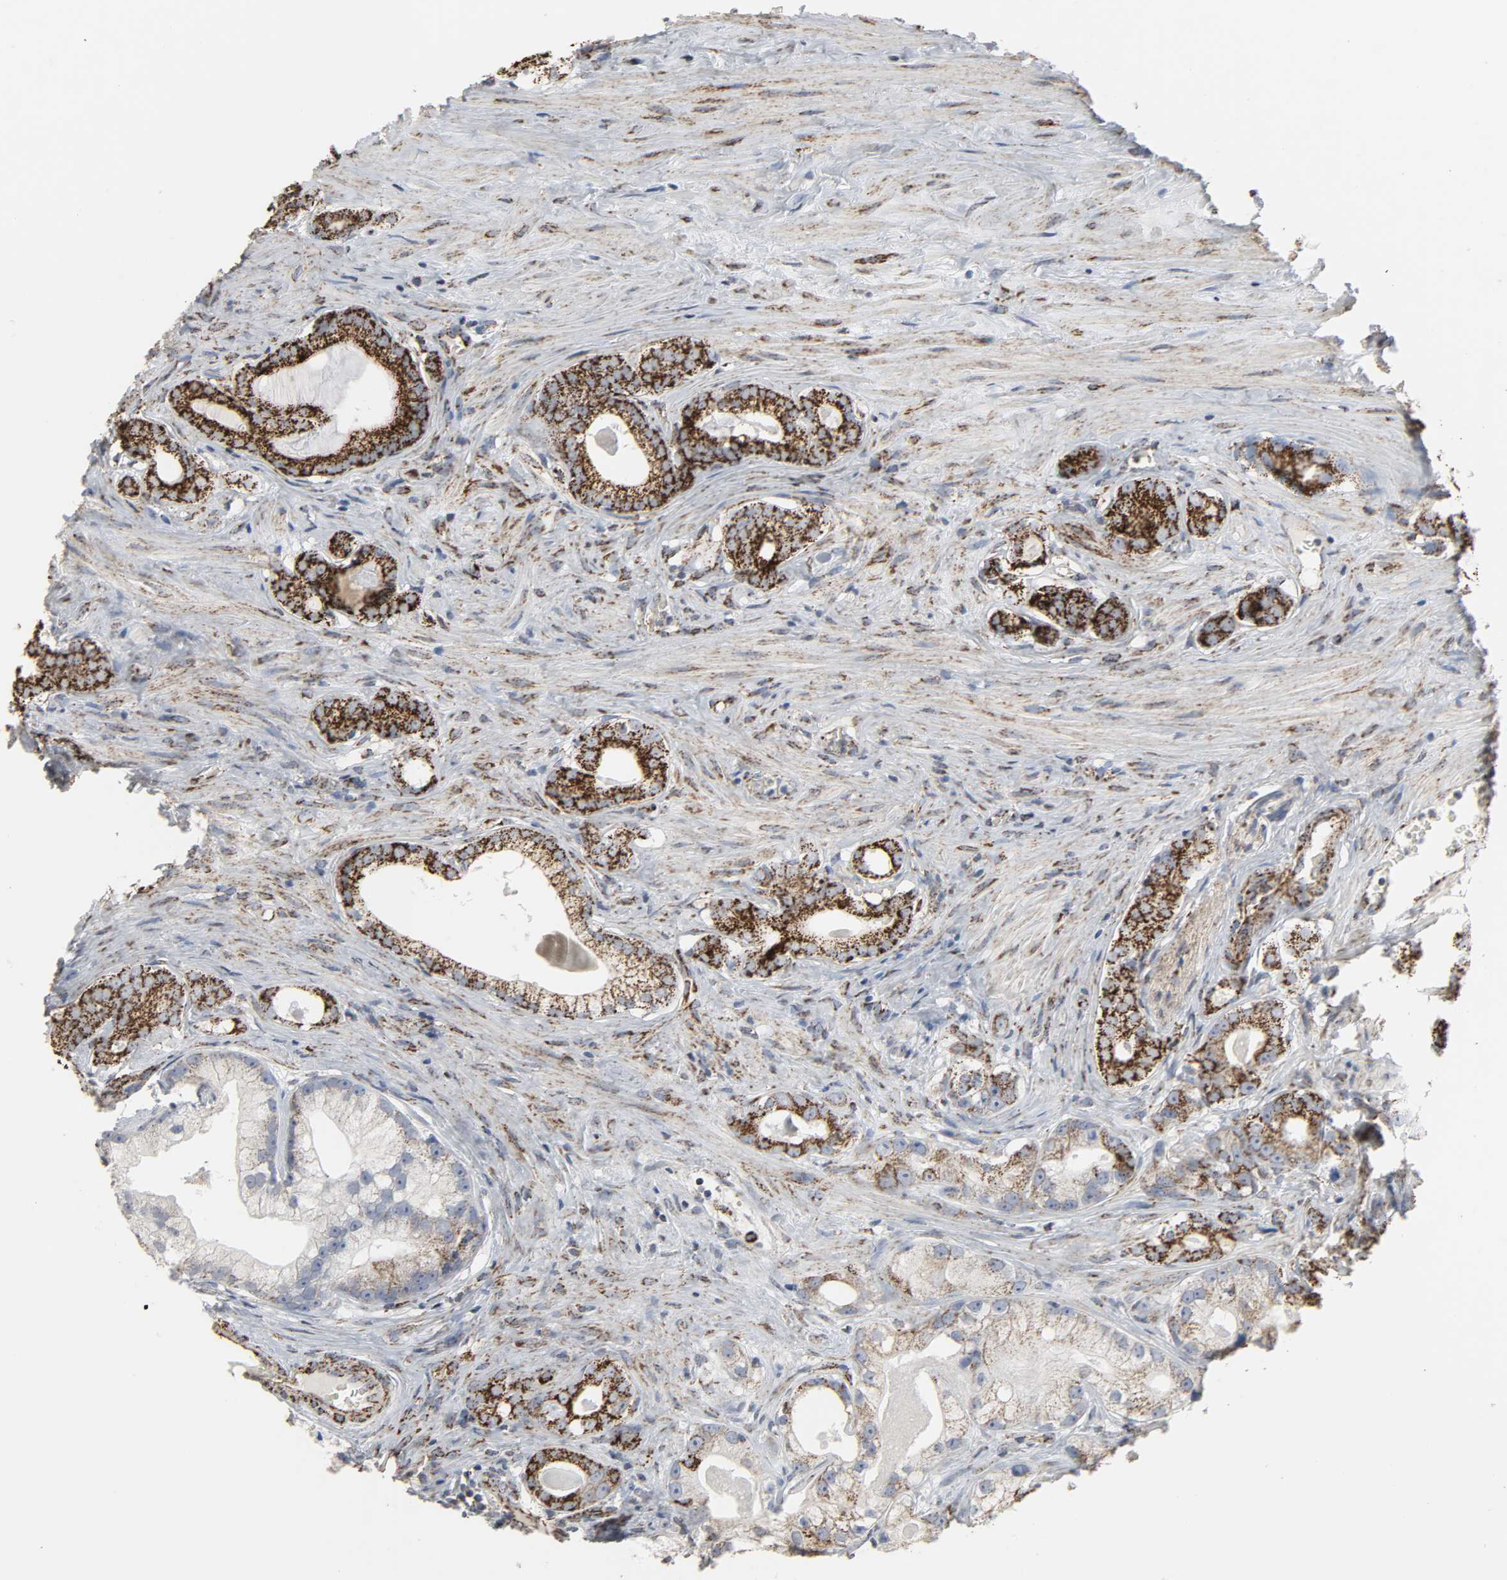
{"staining": {"intensity": "strong", "quantity": "25%-75%", "location": "cytoplasmic/membranous"}, "tissue": "prostate cancer", "cell_type": "Tumor cells", "image_type": "cancer", "snomed": [{"axis": "morphology", "description": "Adenocarcinoma, Low grade"}, {"axis": "topography", "description": "Prostate"}], "caption": "Prostate cancer tissue demonstrates strong cytoplasmic/membranous staining in about 25%-75% of tumor cells, visualized by immunohistochemistry.", "gene": "ACAT1", "patient": {"sex": "male", "age": 59}}